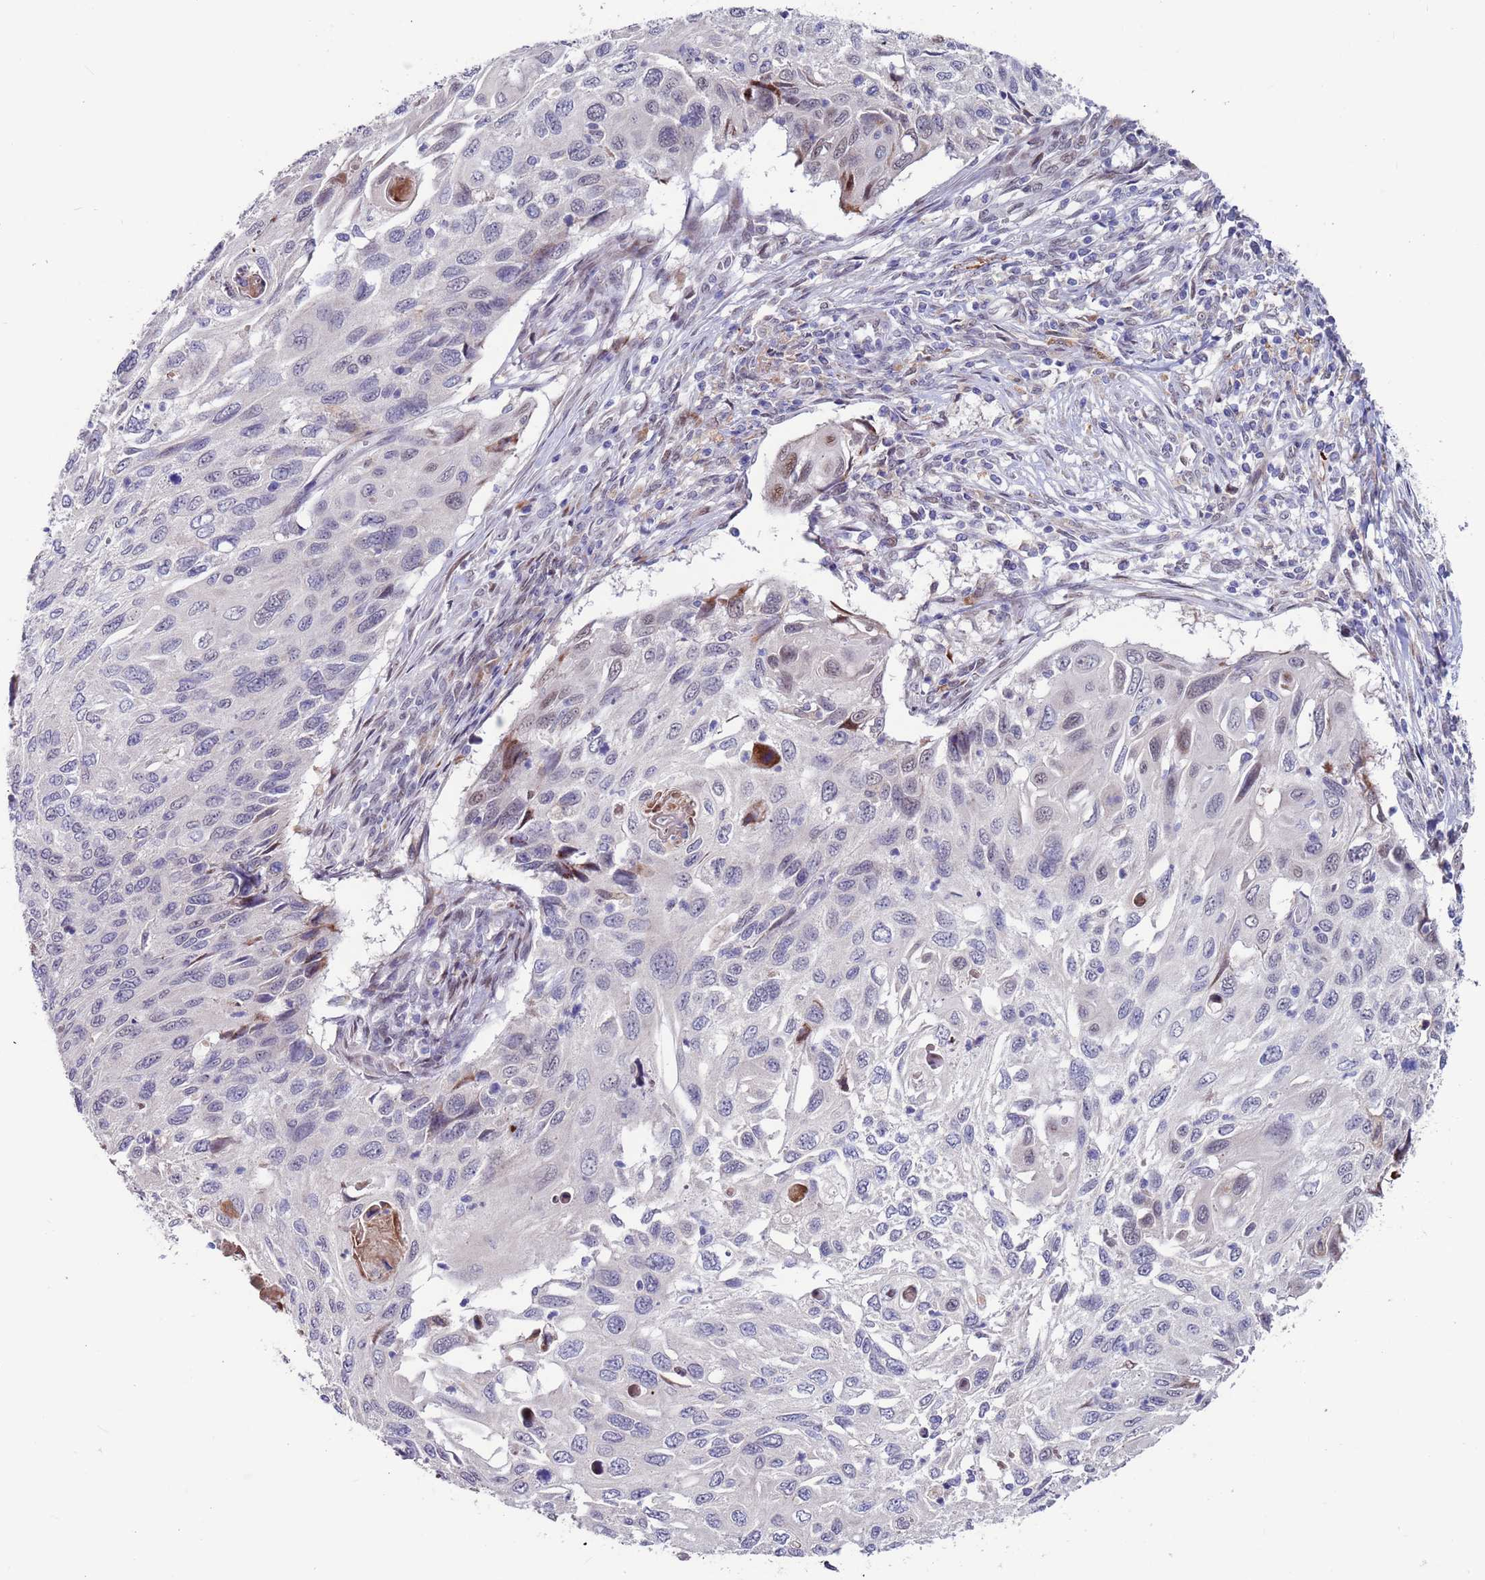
{"staining": {"intensity": "weak", "quantity": "<25%", "location": "nuclear"}, "tissue": "cervical cancer", "cell_type": "Tumor cells", "image_type": "cancer", "snomed": [{"axis": "morphology", "description": "Squamous cell carcinoma, NOS"}, {"axis": "topography", "description": "Cervix"}], "caption": "Tumor cells show no significant positivity in cervical cancer (squamous cell carcinoma).", "gene": "FBXO27", "patient": {"sex": "female", "age": 70}}